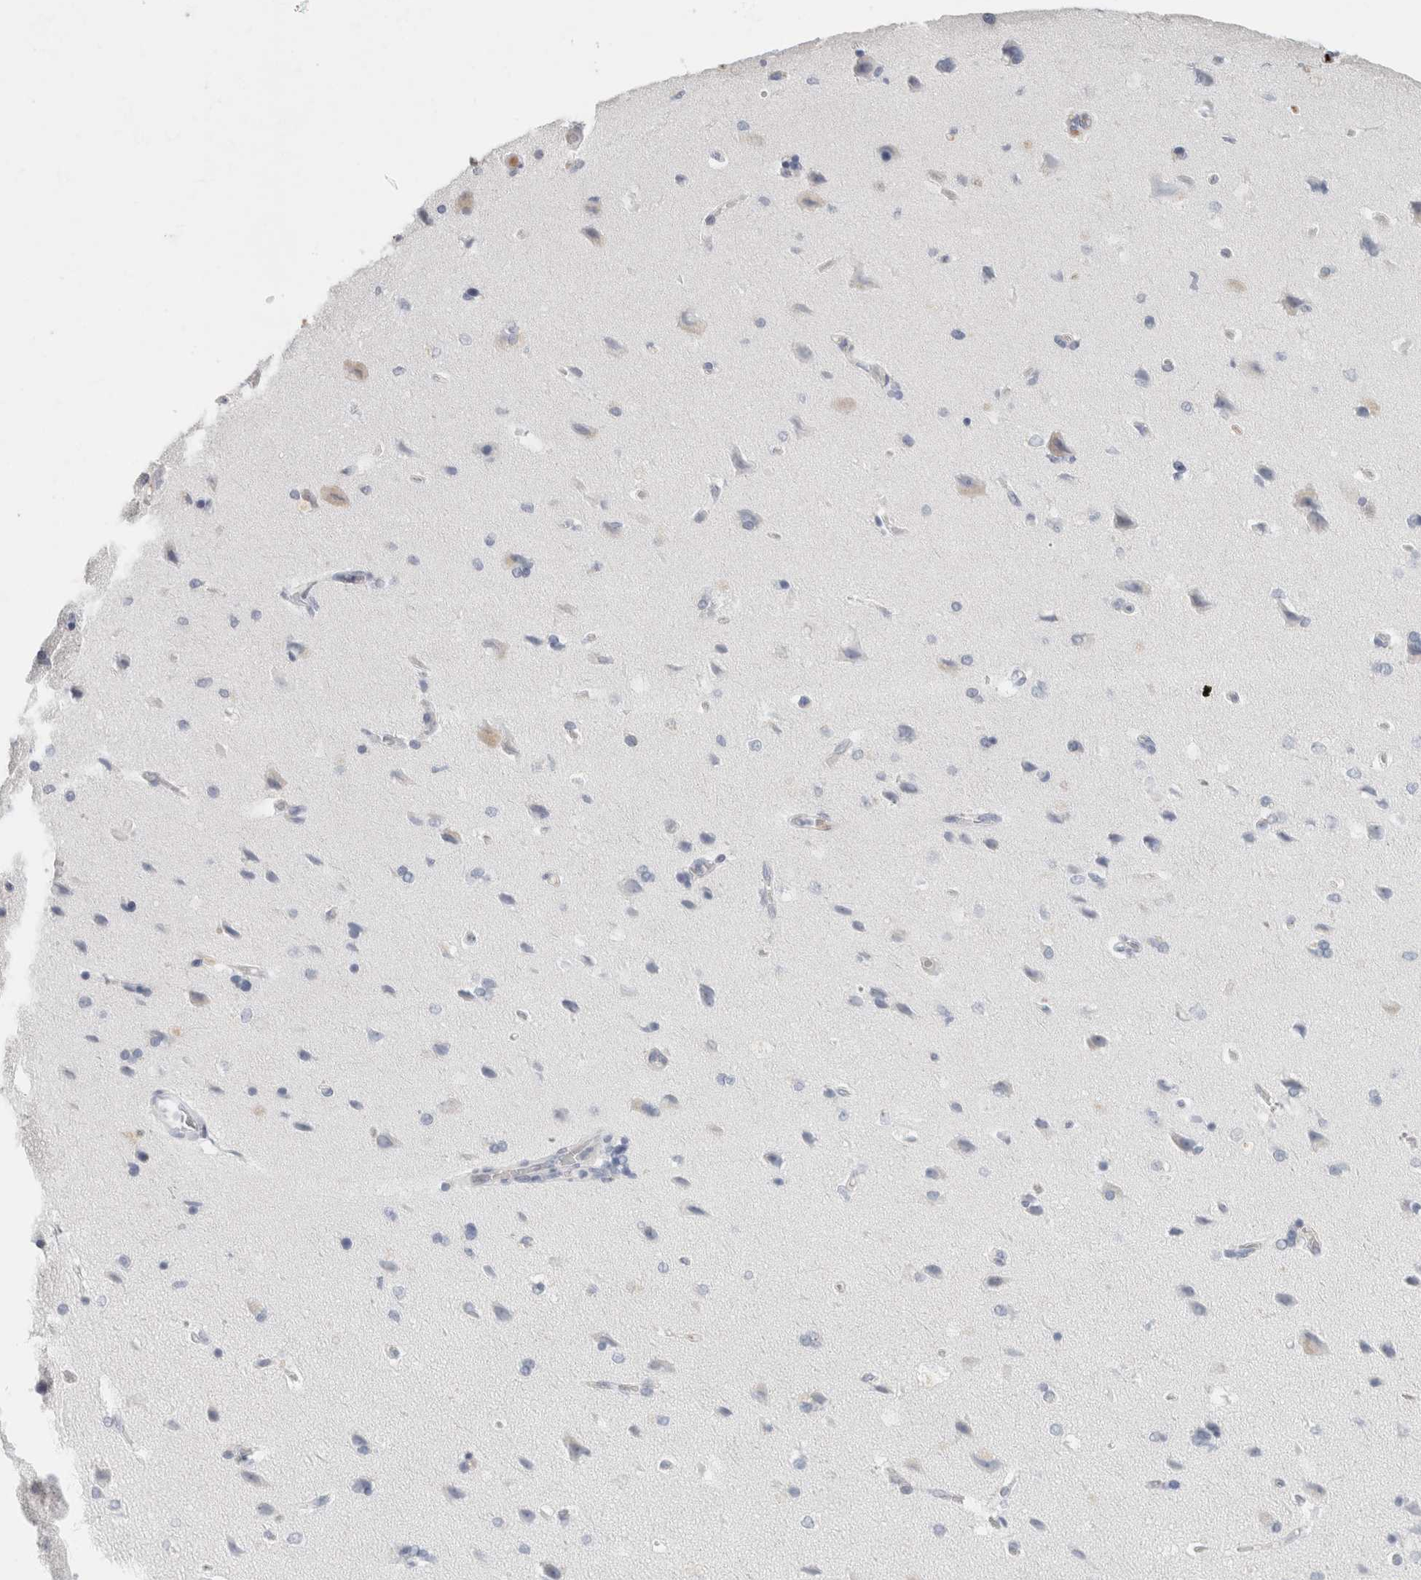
{"staining": {"intensity": "negative", "quantity": "none", "location": "none"}, "tissue": "cerebral cortex", "cell_type": "Endothelial cells", "image_type": "normal", "snomed": [{"axis": "morphology", "description": "Normal tissue, NOS"}, {"axis": "topography", "description": "Cerebral cortex"}], "caption": "An image of cerebral cortex stained for a protein shows no brown staining in endothelial cells.", "gene": "IL6", "patient": {"sex": "male", "age": 62}}